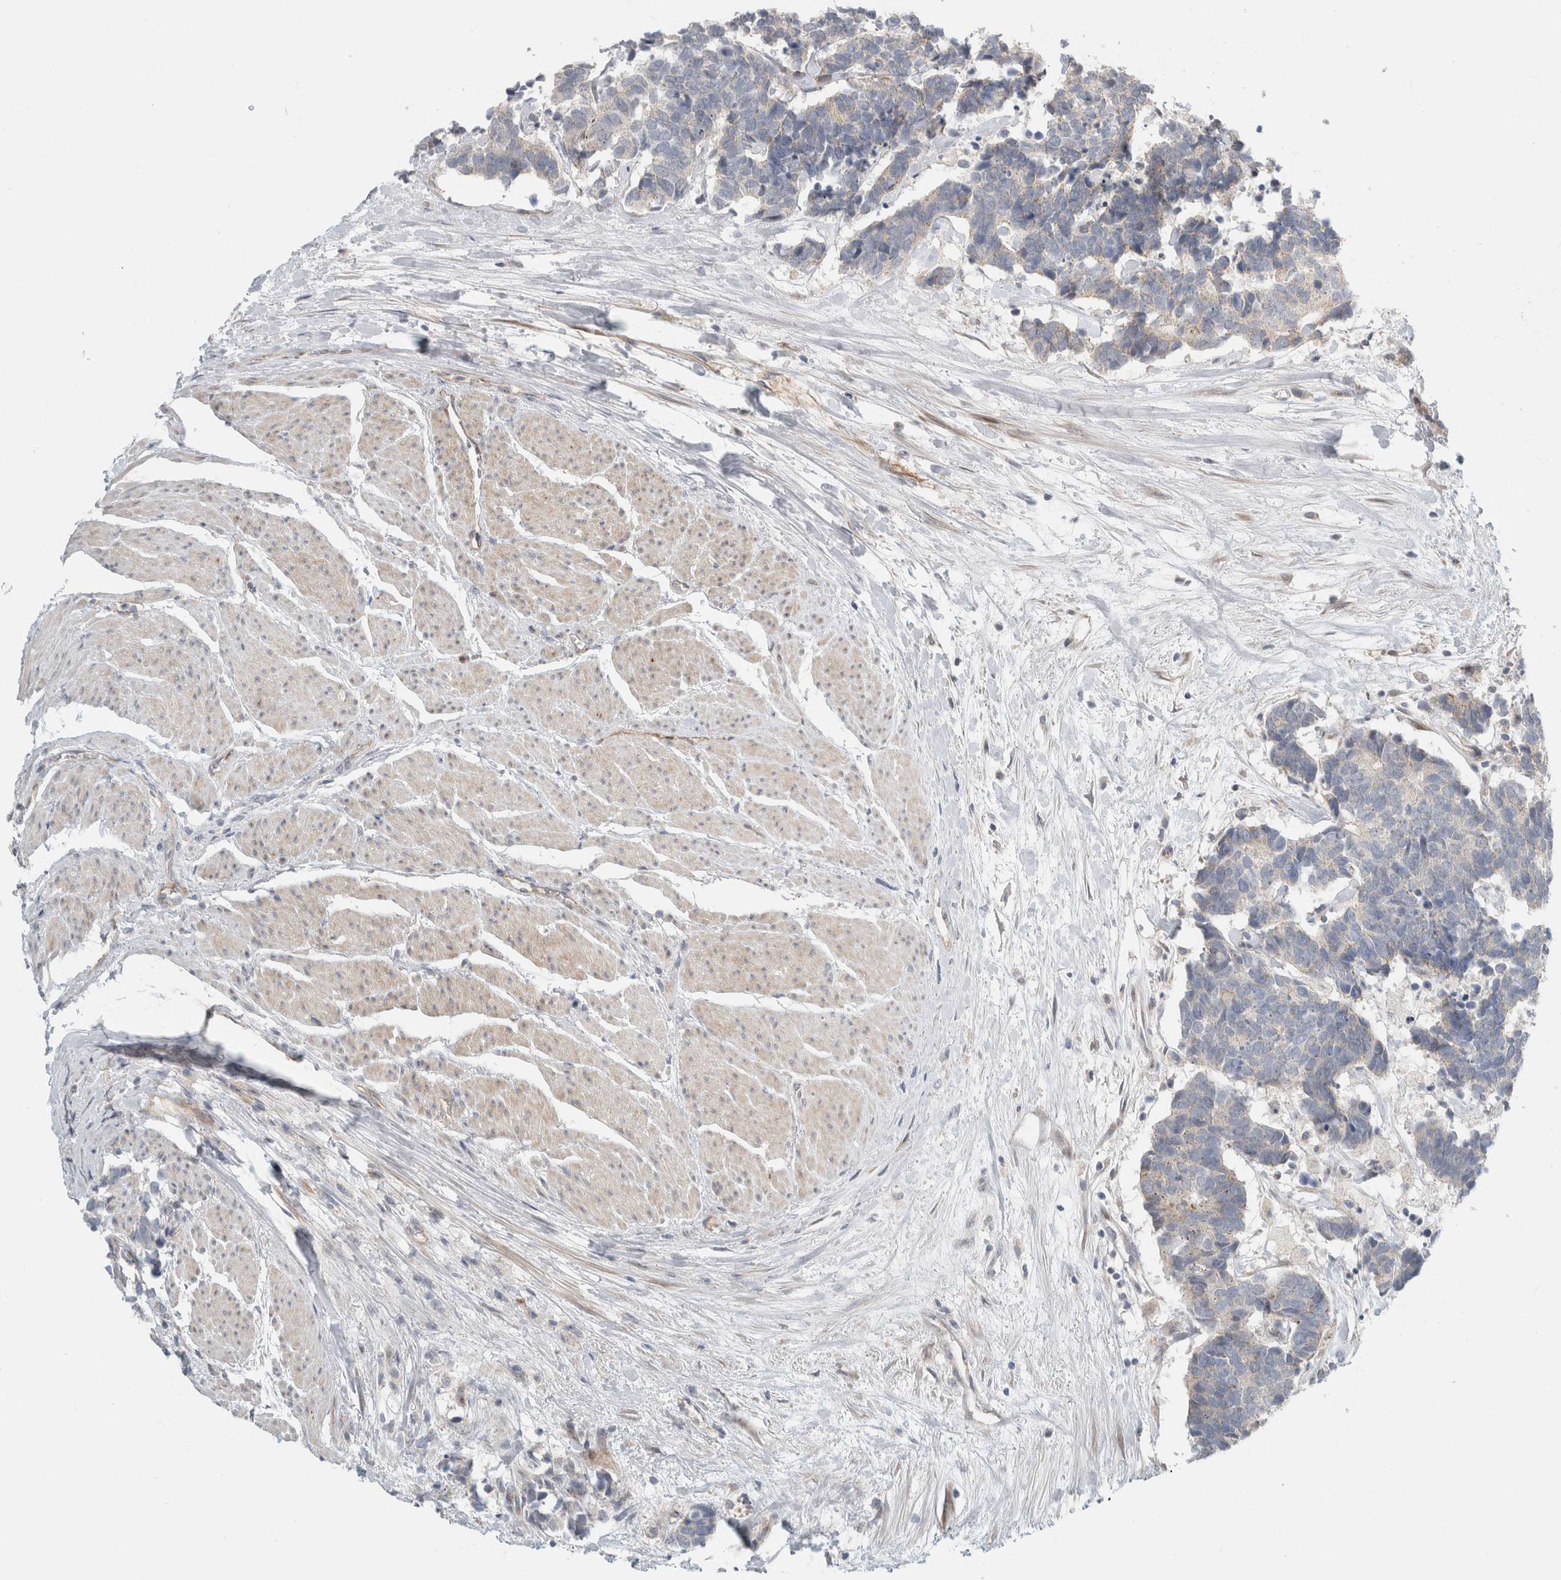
{"staining": {"intensity": "negative", "quantity": "none", "location": "none"}, "tissue": "carcinoid", "cell_type": "Tumor cells", "image_type": "cancer", "snomed": [{"axis": "morphology", "description": "Carcinoma, NOS"}, {"axis": "morphology", "description": "Carcinoid, malignant, NOS"}, {"axis": "topography", "description": "Urinary bladder"}], "caption": "Human carcinoid stained for a protein using immunohistochemistry (IHC) demonstrates no staining in tumor cells.", "gene": "KPNA5", "patient": {"sex": "male", "age": 57}}